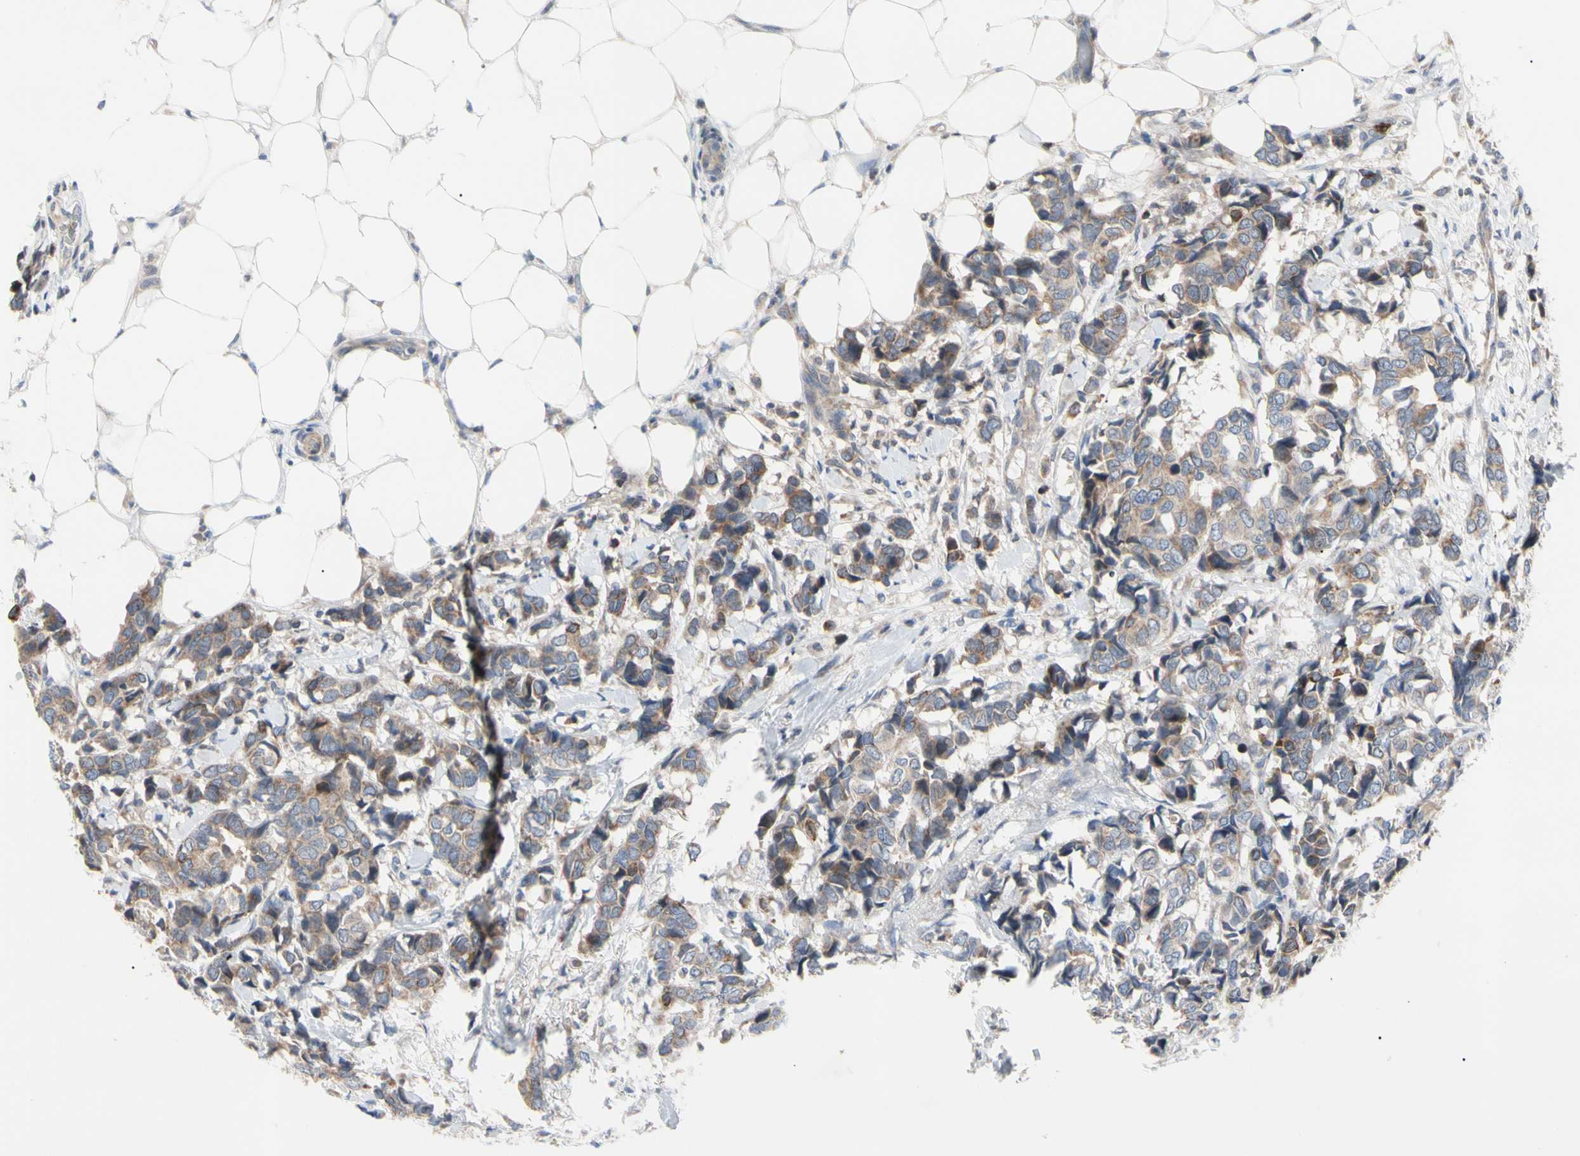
{"staining": {"intensity": "weak", "quantity": "25%-75%", "location": "cytoplasmic/membranous"}, "tissue": "breast cancer", "cell_type": "Tumor cells", "image_type": "cancer", "snomed": [{"axis": "morphology", "description": "Duct carcinoma"}, {"axis": "topography", "description": "Breast"}], "caption": "Immunohistochemistry (IHC) histopathology image of breast infiltrating ductal carcinoma stained for a protein (brown), which exhibits low levels of weak cytoplasmic/membranous expression in about 25%-75% of tumor cells.", "gene": "MCL1", "patient": {"sex": "female", "age": 87}}